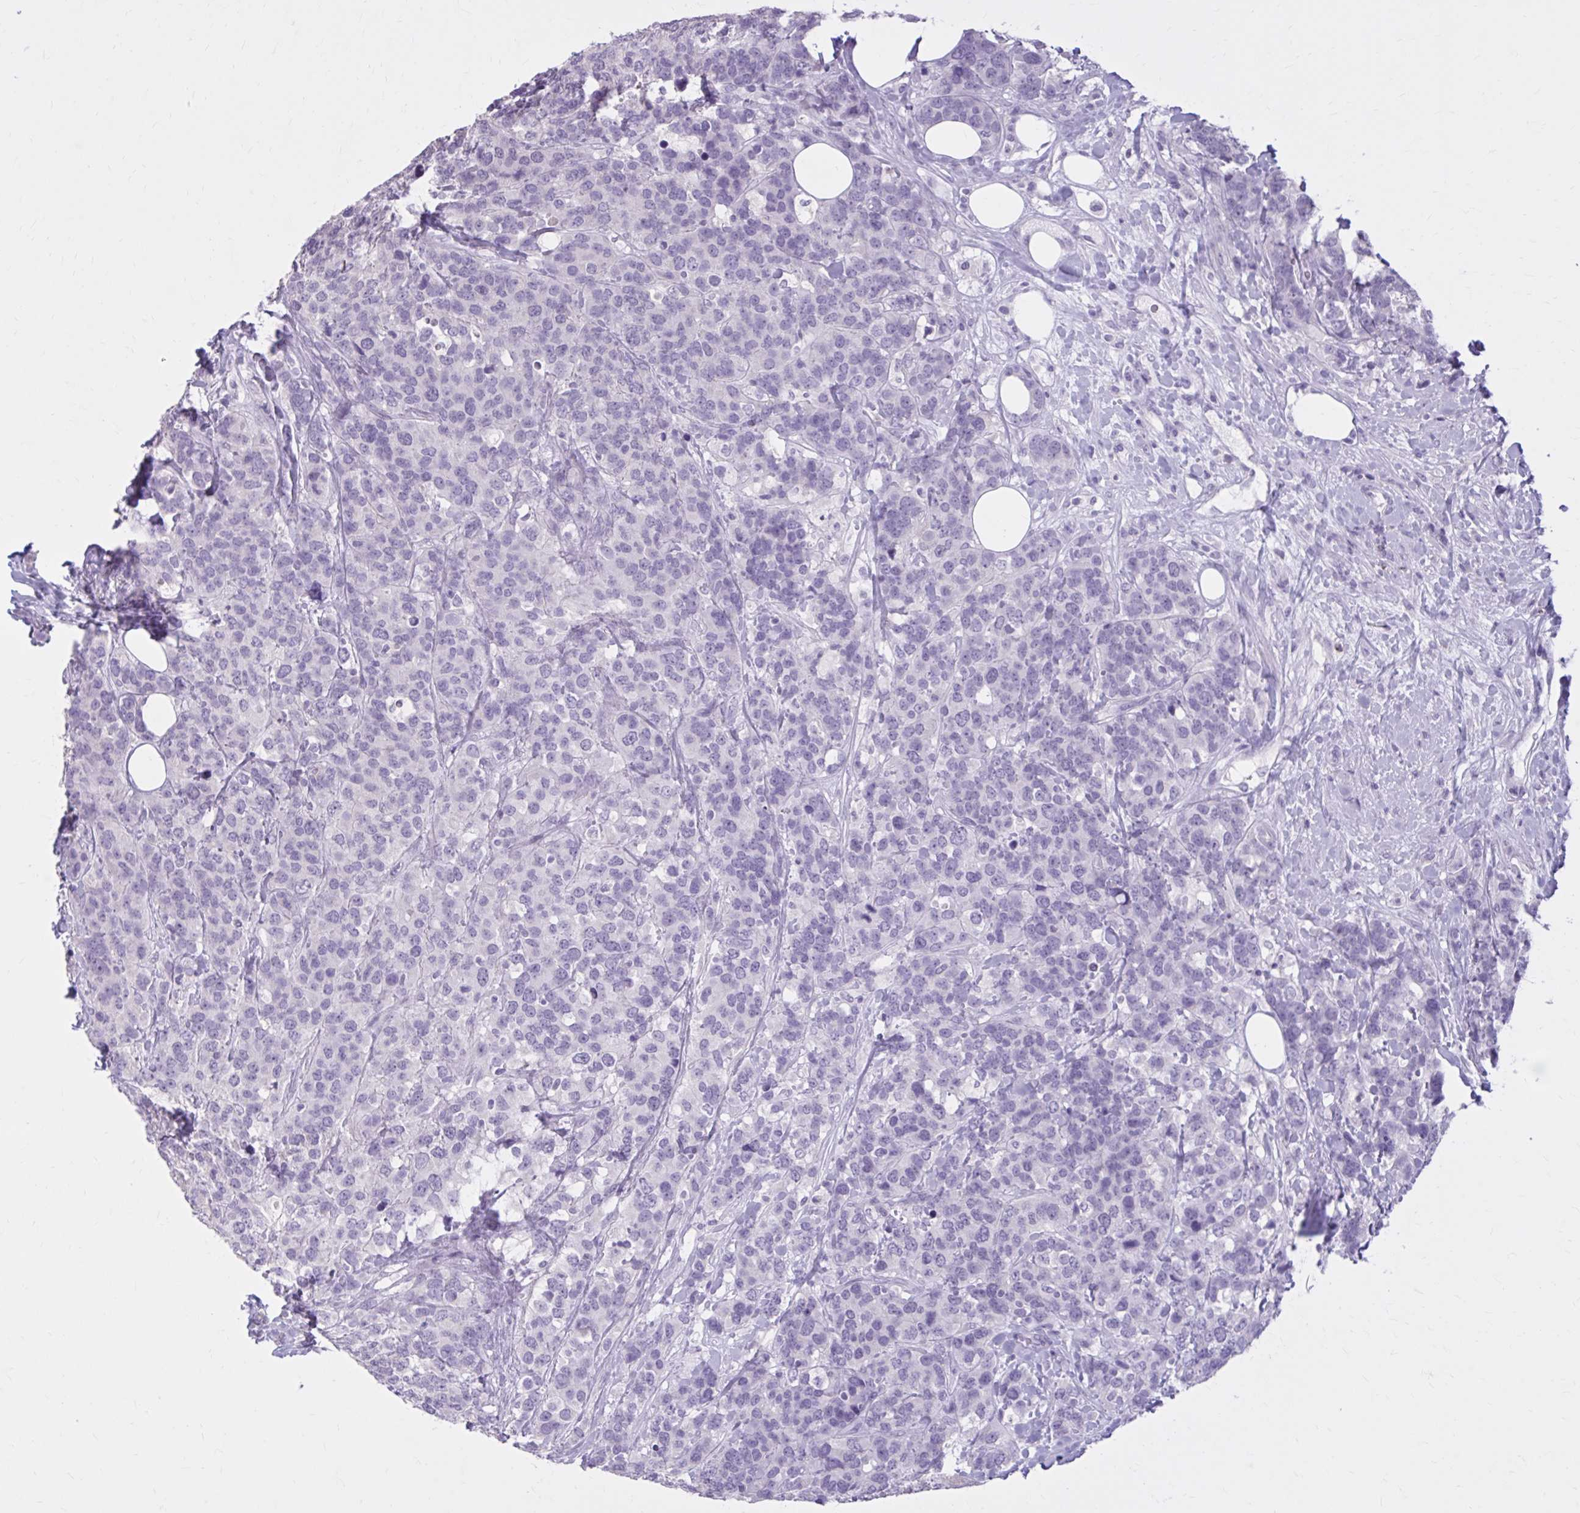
{"staining": {"intensity": "negative", "quantity": "none", "location": "none"}, "tissue": "breast cancer", "cell_type": "Tumor cells", "image_type": "cancer", "snomed": [{"axis": "morphology", "description": "Lobular carcinoma"}, {"axis": "topography", "description": "Breast"}], "caption": "Breast cancer (lobular carcinoma) stained for a protein using IHC demonstrates no staining tumor cells.", "gene": "OR4B1", "patient": {"sex": "female", "age": 59}}